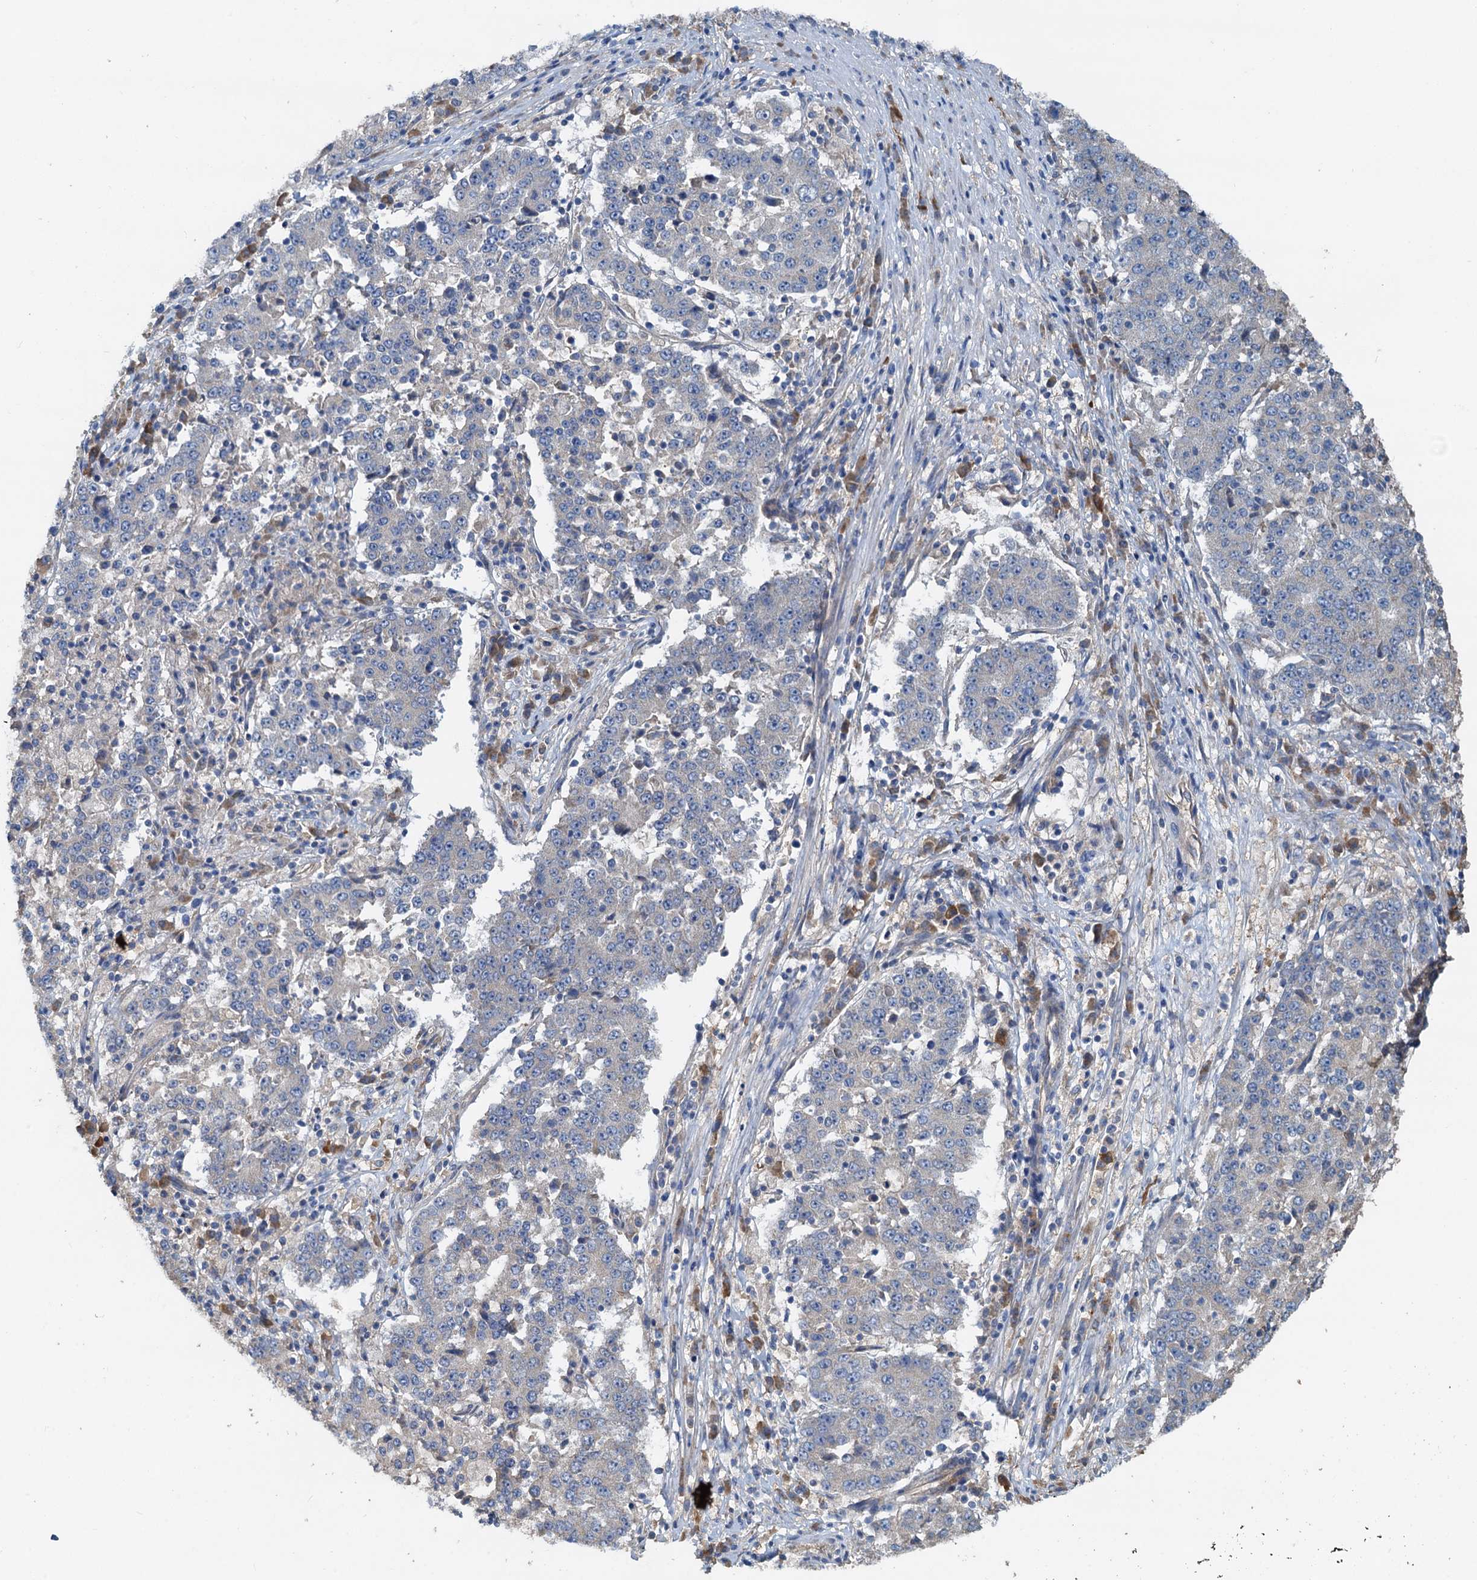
{"staining": {"intensity": "negative", "quantity": "none", "location": "none"}, "tissue": "stomach cancer", "cell_type": "Tumor cells", "image_type": "cancer", "snomed": [{"axis": "morphology", "description": "Adenocarcinoma, NOS"}, {"axis": "topography", "description": "Stomach"}], "caption": "Stomach adenocarcinoma was stained to show a protein in brown. There is no significant positivity in tumor cells.", "gene": "HYI", "patient": {"sex": "male", "age": 59}}